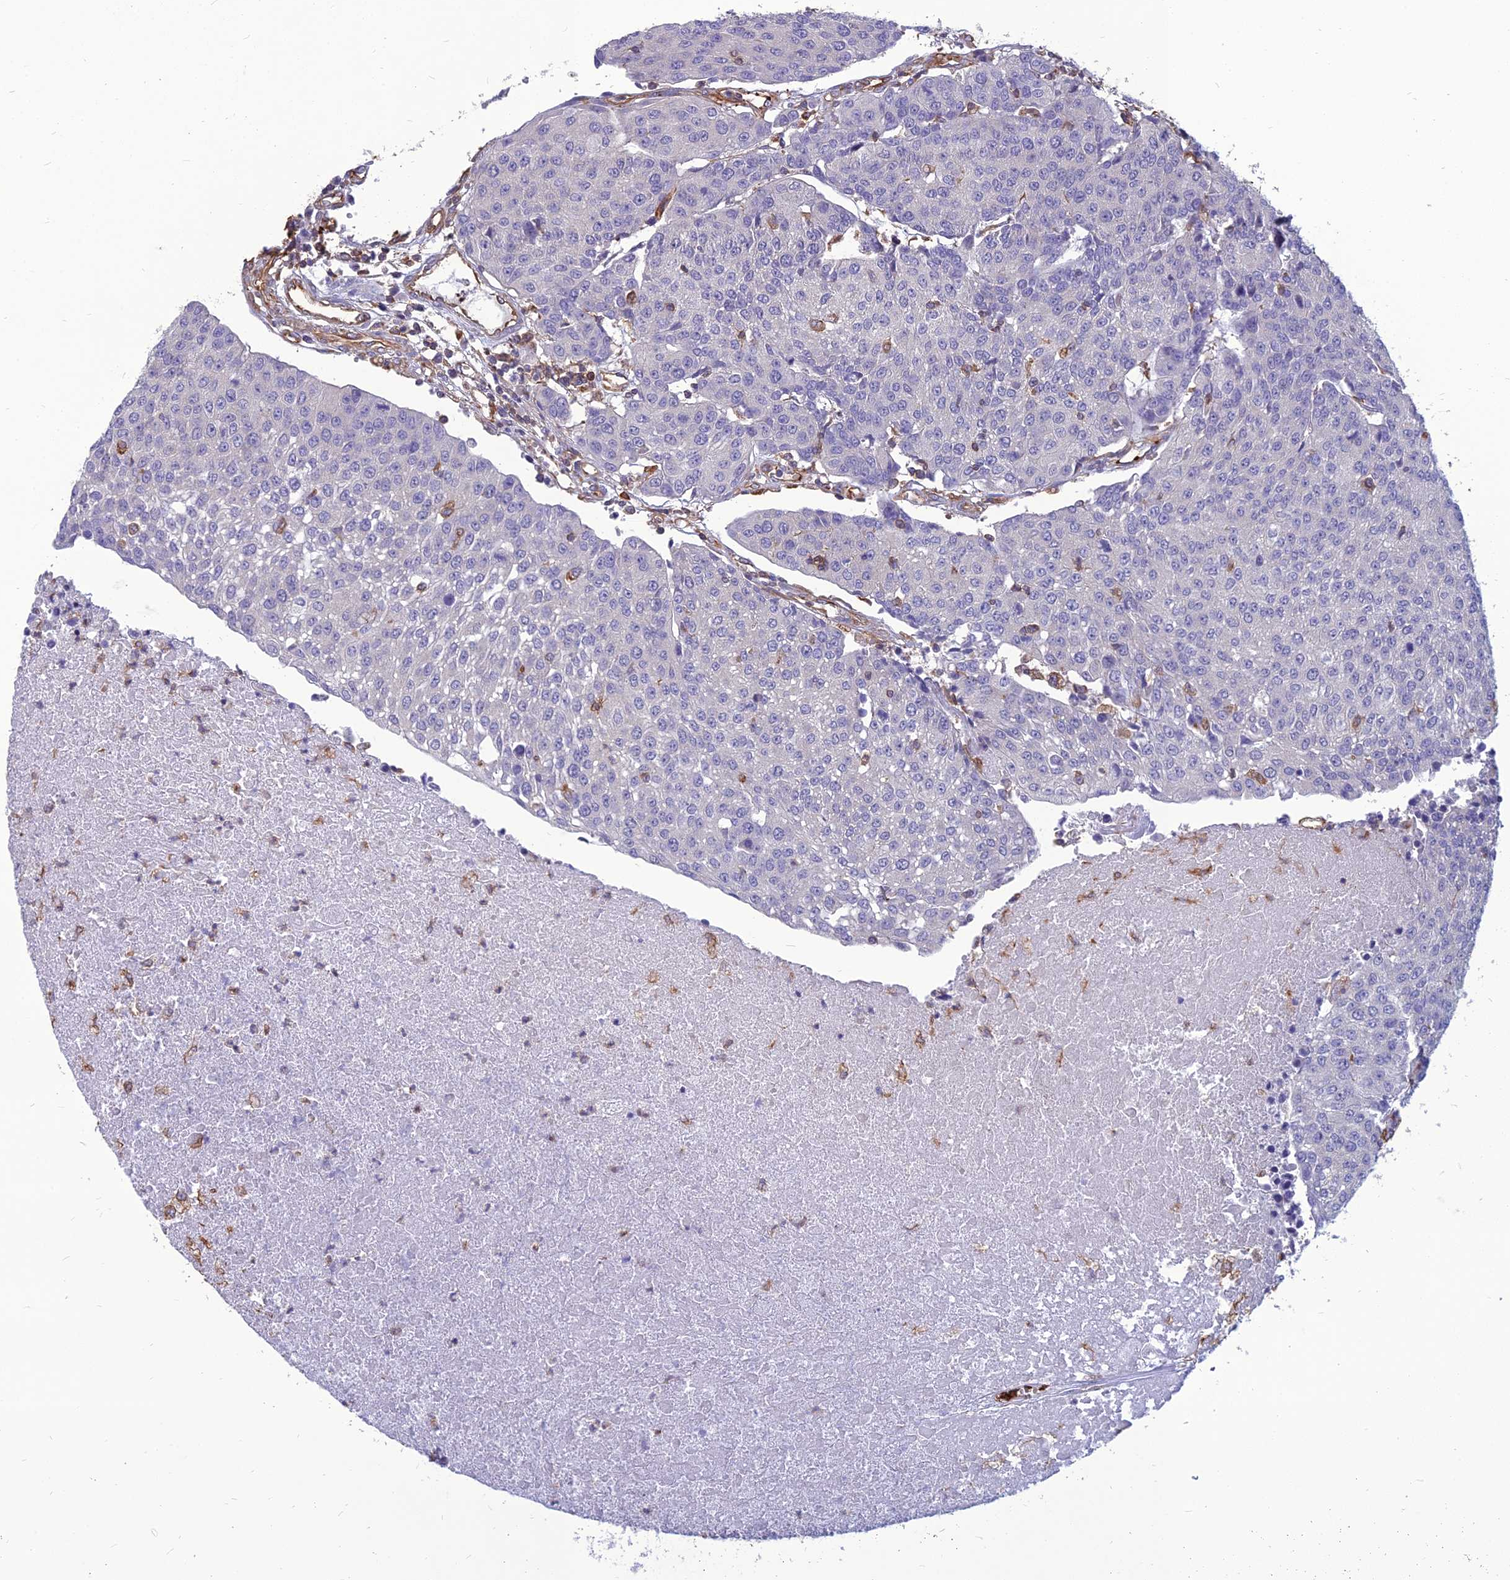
{"staining": {"intensity": "negative", "quantity": "none", "location": "none"}, "tissue": "urothelial cancer", "cell_type": "Tumor cells", "image_type": "cancer", "snomed": [{"axis": "morphology", "description": "Urothelial carcinoma, High grade"}, {"axis": "topography", "description": "Urinary bladder"}], "caption": "Tumor cells are negative for brown protein staining in urothelial cancer.", "gene": "PSMD11", "patient": {"sex": "female", "age": 85}}